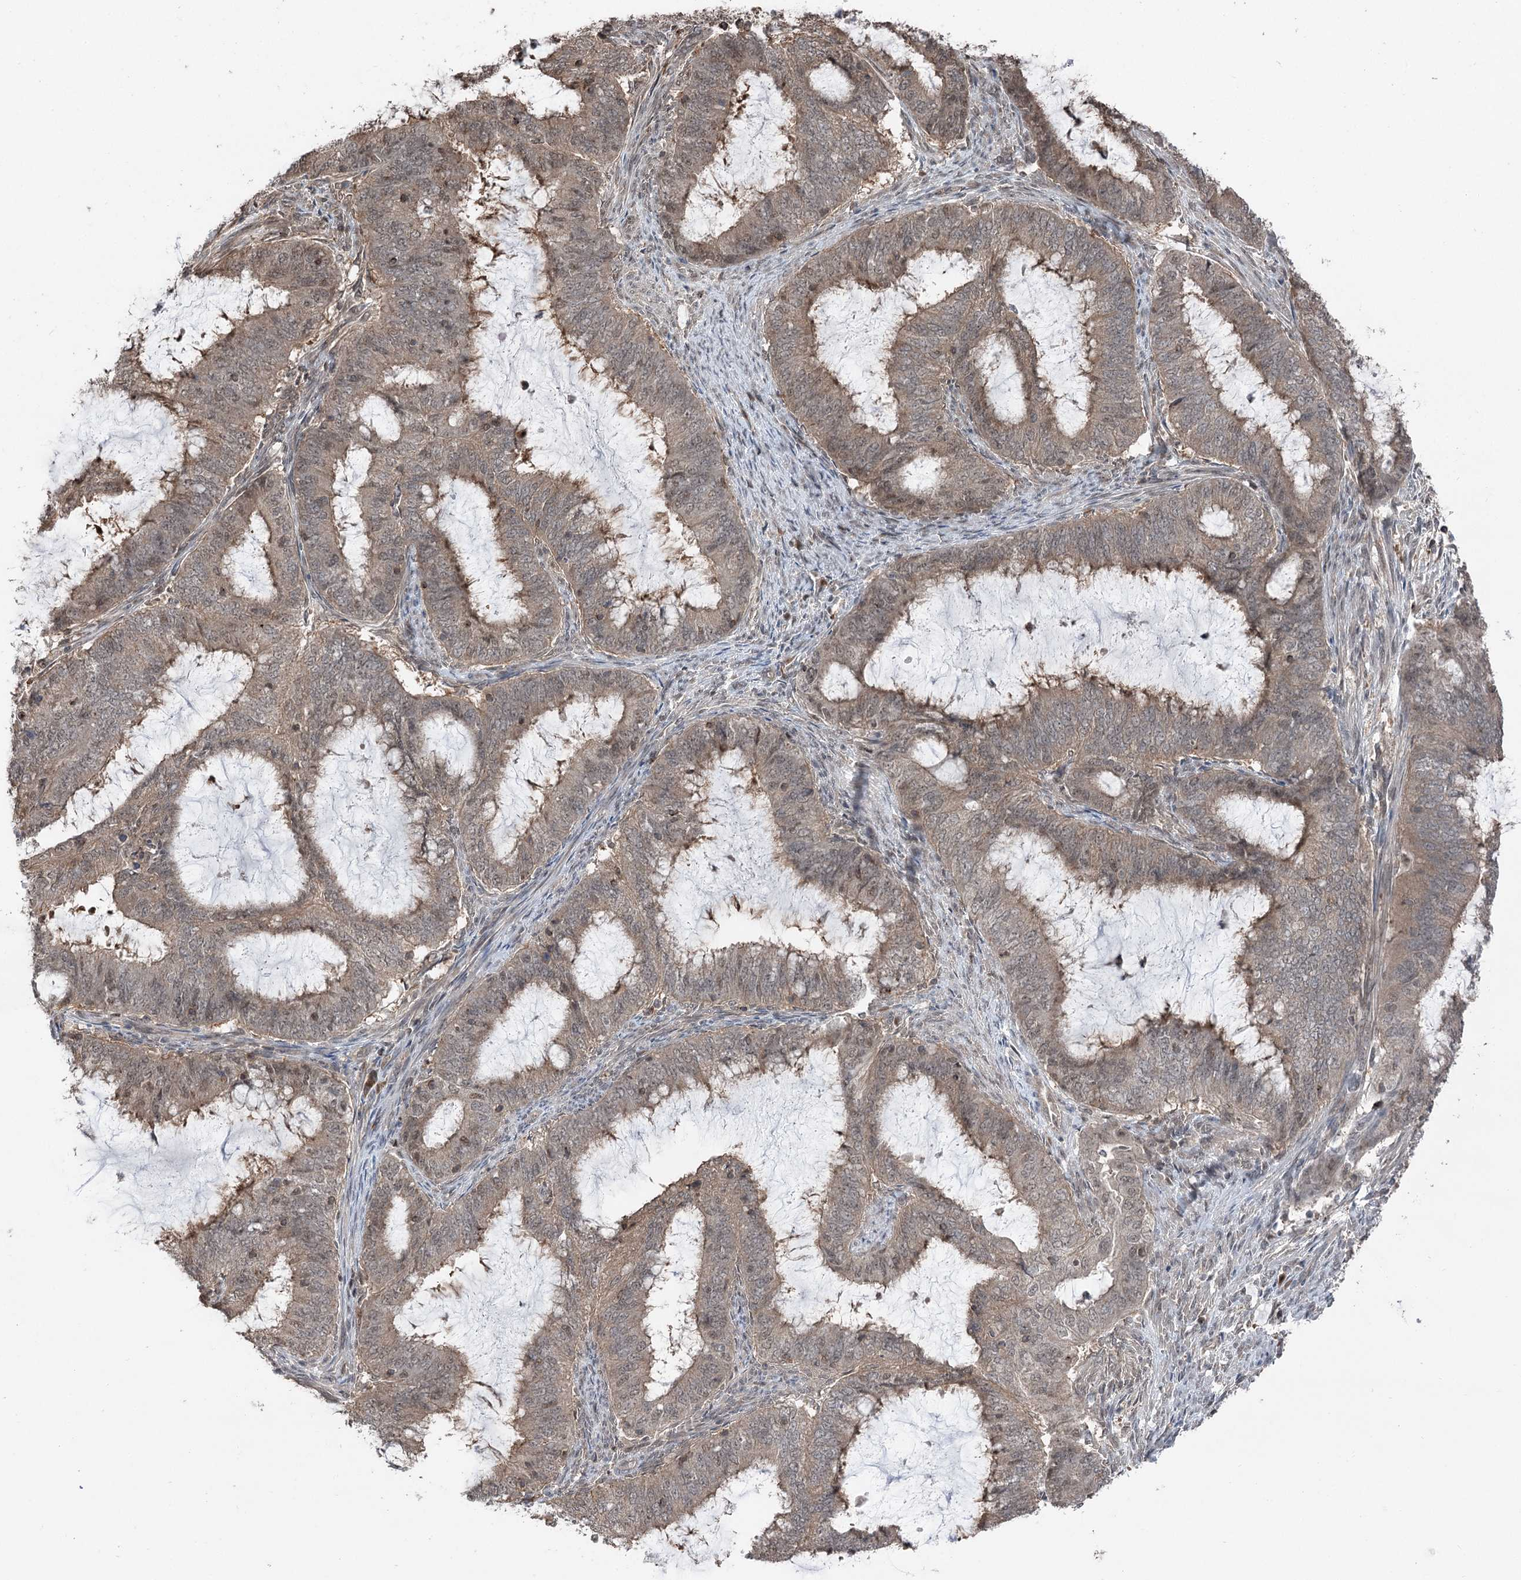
{"staining": {"intensity": "moderate", "quantity": ">75%", "location": "cytoplasmic/membranous,nuclear"}, "tissue": "endometrial cancer", "cell_type": "Tumor cells", "image_type": "cancer", "snomed": [{"axis": "morphology", "description": "Adenocarcinoma, NOS"}, {"axis": "topography", "description": "Endometrium"}], "caption": "Protein staining of endometrial cancer (adenocarcinoma) tissue shows moderate cytoplasmic/membranous and nuclear staining in about >75% of tumor cells.", "gene": "CCSER2", "patient": {"sex": "female", "age": 51}}